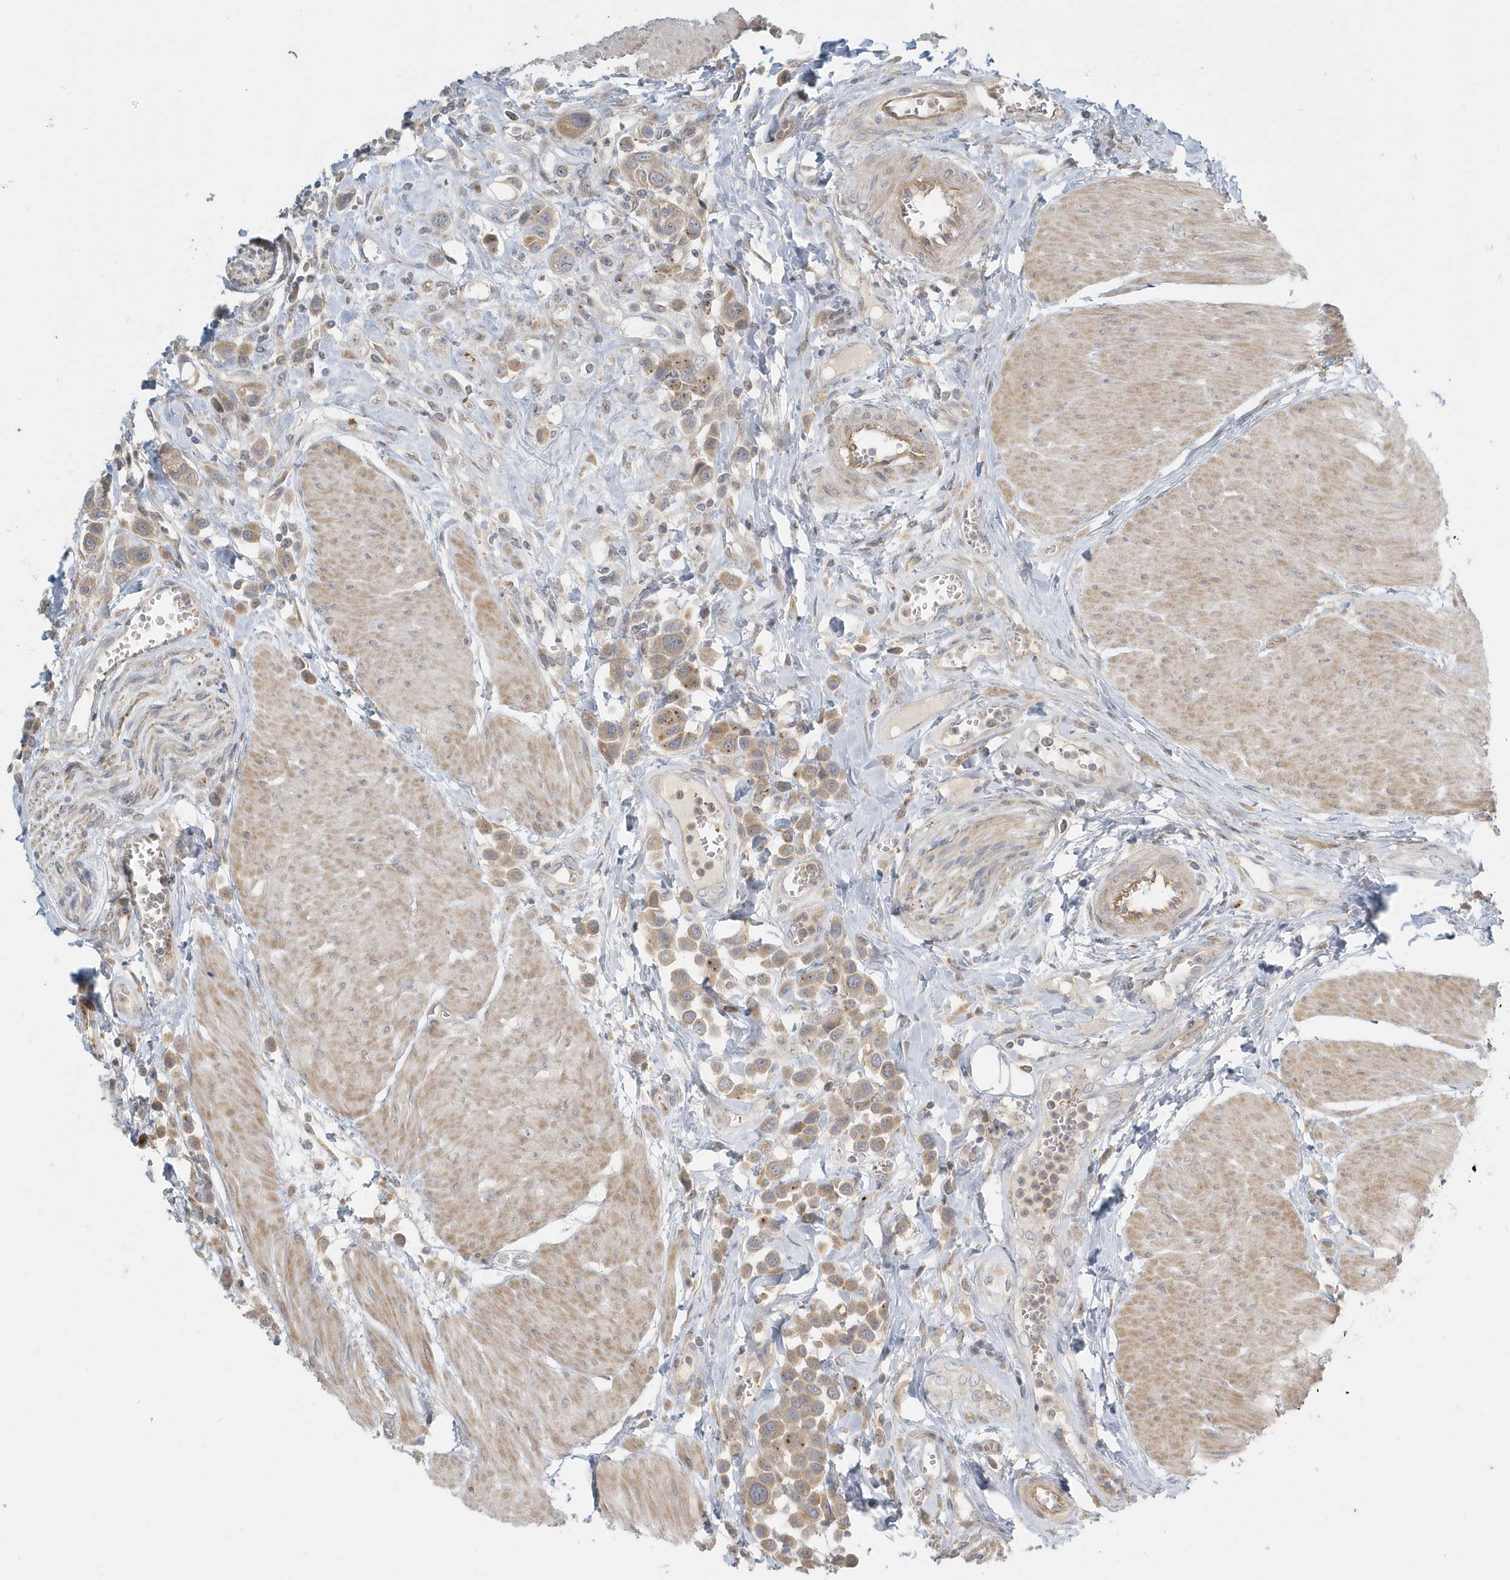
{"staining": {"intensity": "moderate", "quantity": ">75%", "location": "cytoplasmic/membranous"}, "tissue": "urothelial cancer", "cell_type": "Tumor cells", "image_type": "cancer", "snomed": [{"axis": "morphology", "description": "Urothelial carcinoma, High grade"}, {"axis": "topography", "description": "Urinary bladder"}], "caption": "Urothelial cancer tissue demonstrates moderate cytoplasmic/membranous expression in about >75% of tumor cells, visualized by immunohistochemistry. The protein of interest is stained brown, and the nuclei are stained in blue (DAB (3,3'-diaminobenzidine) IHC with brightfield microscopy, high magnification).", "gene": "NAPB", "patient": {"sex": "male", "age": 50}}